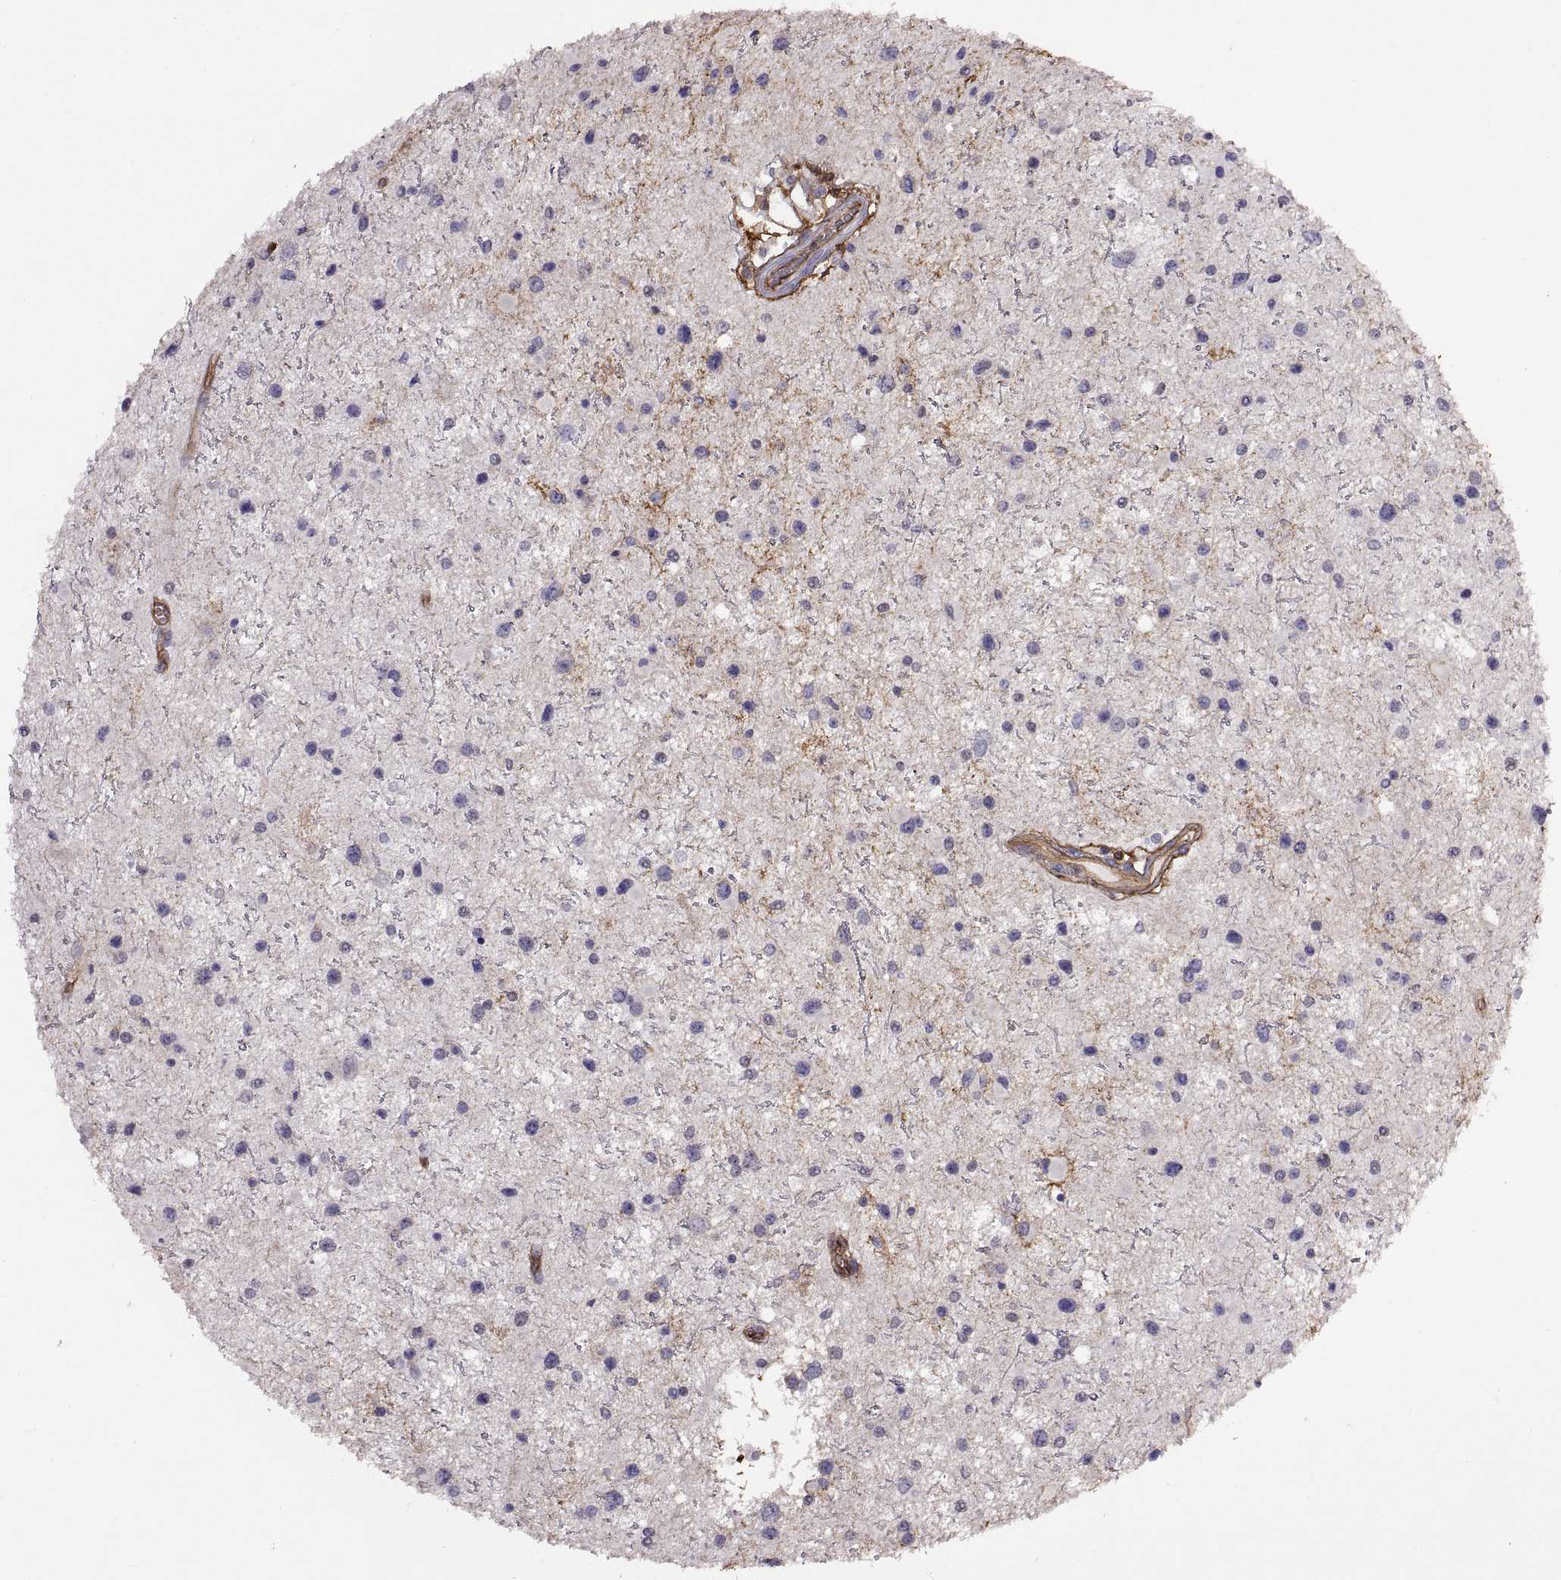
{"staining": {"intensity": "negative", "quantity": "none", "location": "none"}, "tissue": "glioma", "cell_type": "Tumor cells", "image_type": "cancer", "snomed": [{"axis": "morphology", "description": "Glioma, malignant, Low grade"}, {"axis": "topography", "description": "Brain"}], "caption": "DAB (3,3'-diaminobenzidine) immunohistochemical staining of human malignant low-grade glioma shows no significant staining in tumor cells.", "gene": "S100A10", "patient": {"sex": "female", "age": 32}}